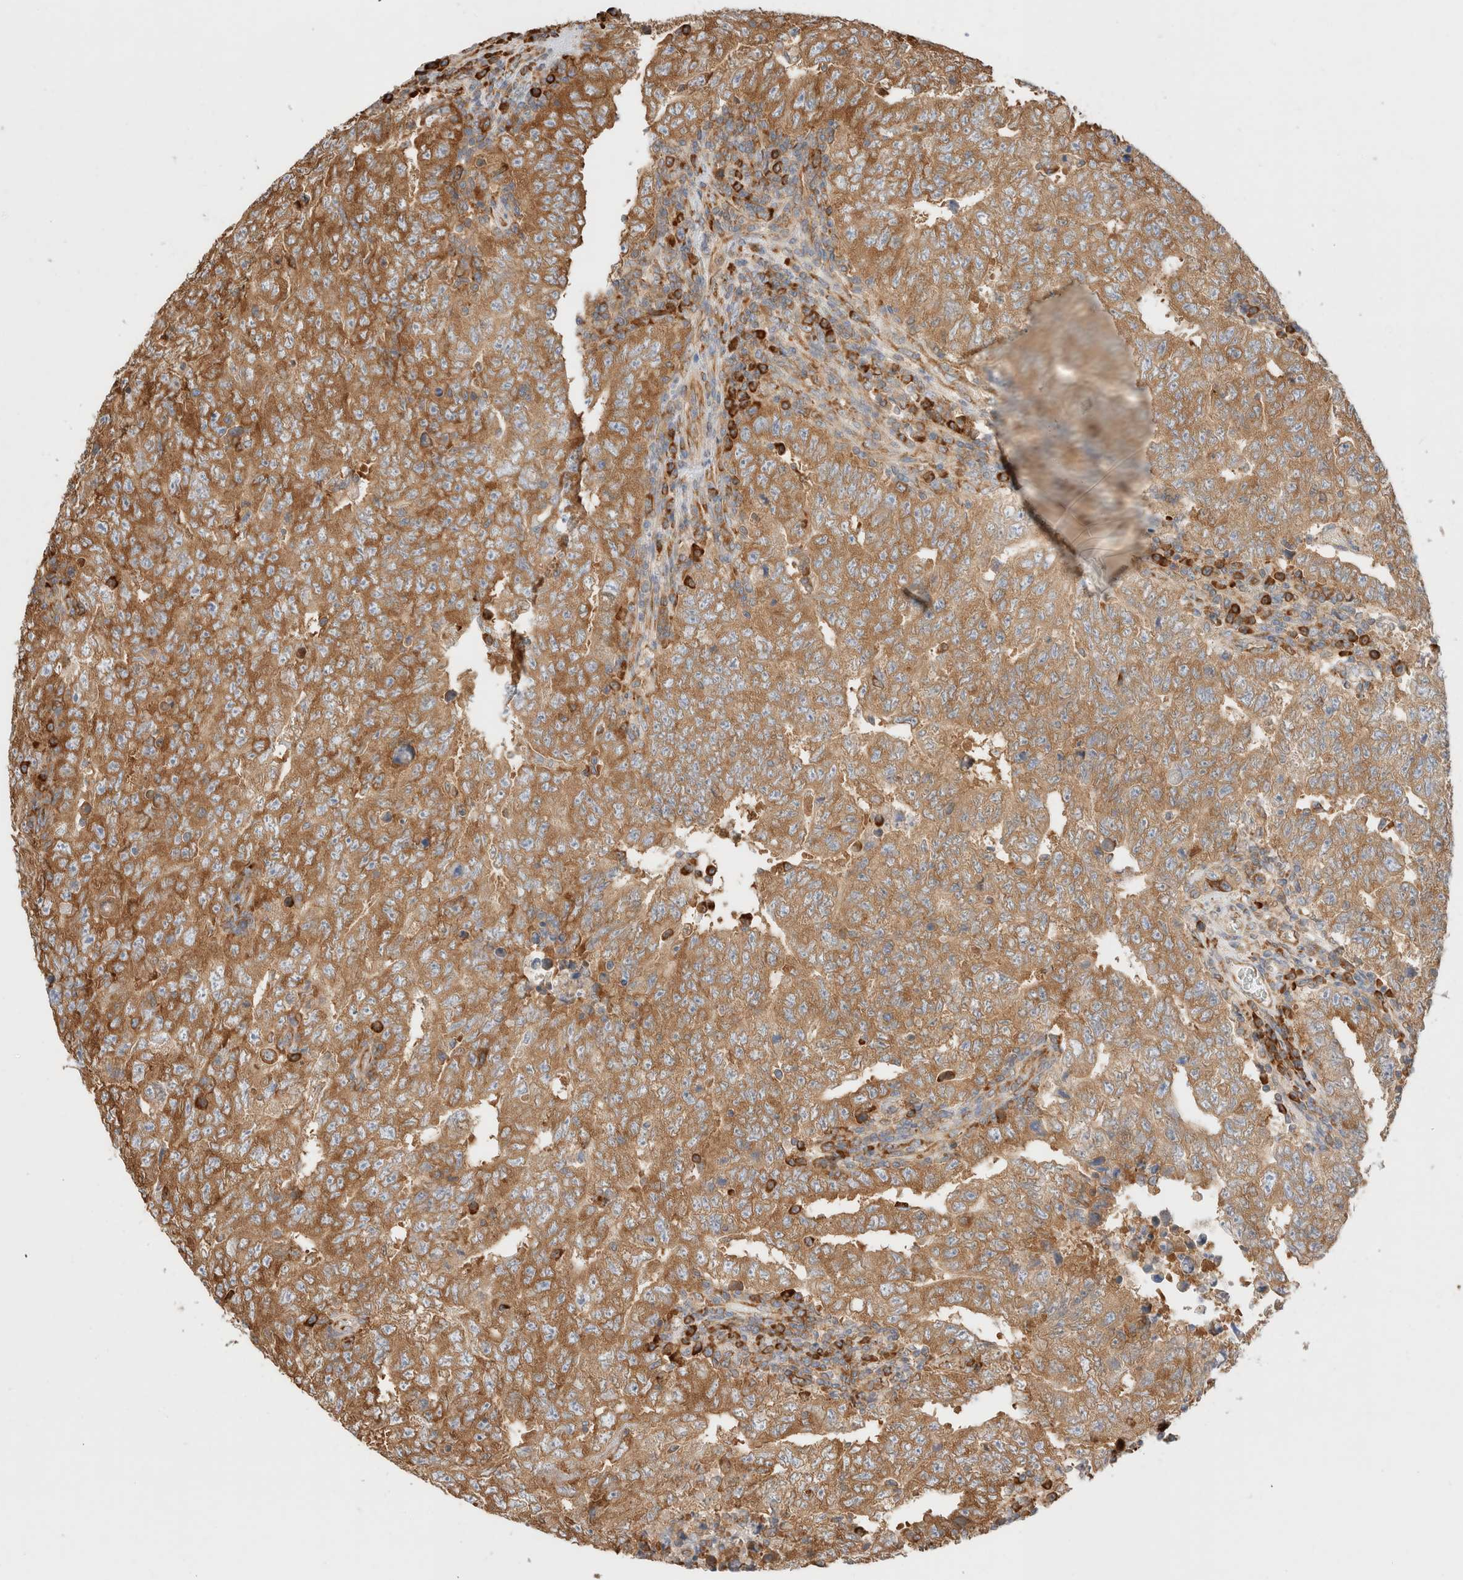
{"staining": {"intensity": "moderate", "quantity": ">75%", "location": "cytoplasmic/membranous"}, "tissue": "testis cancer", "cell_type": "Tumor cells", "image_type": "cancer", "snomed": [{"axis": "morphology", "description": "Carcinoma, Embryonal, NOS"}, {"axis": "topography", "description": "Testis"}], "caption": "Brown immunohistochemical staining in testis embryonal carcinoma displays moderate cytoplasmic/membranous staining in approximately >75% of tumor cells.", "gene": "ZC2HC1A", "patient": {"sex": "male", "age": 26}}